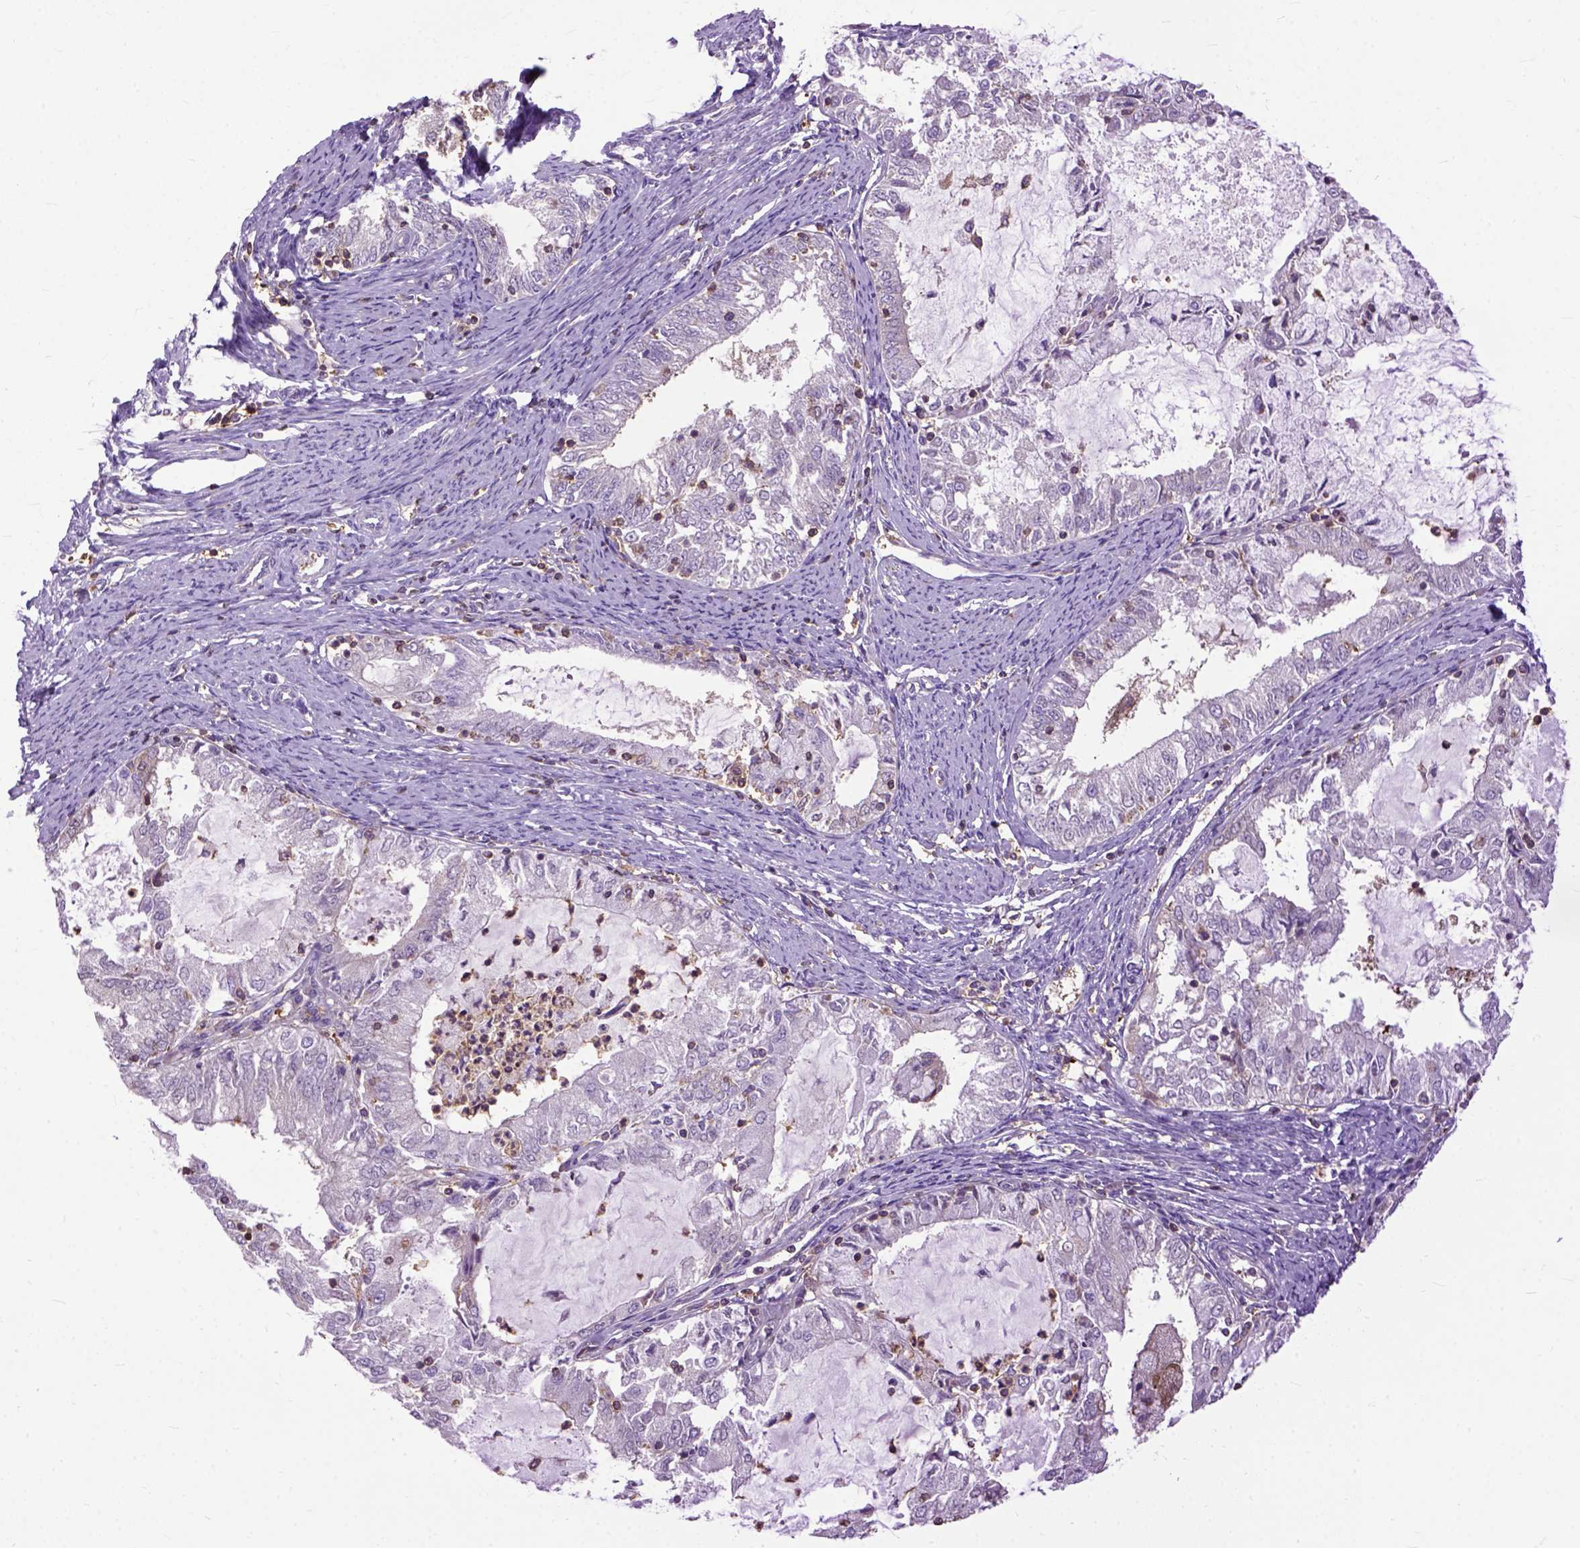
{"staining": {"intensity": "negative", "quantity": "none", "location": "none"}, "tissue": "endometrial cancer", "cell_type": "Tumor cells", "image_type": "cancer", "snomed": [{"axis": "morphology", "description": "Adenocarcinoma, NOS"}, {"axis": "topography", "description": "Endometrium"}], "caption": "The histopathology image demonstrates no significant positivity in tumor cells of endometrial adenocarcinoma.", "gene": "NAMPT", "patient": {"sex": "female", "age": 57}}